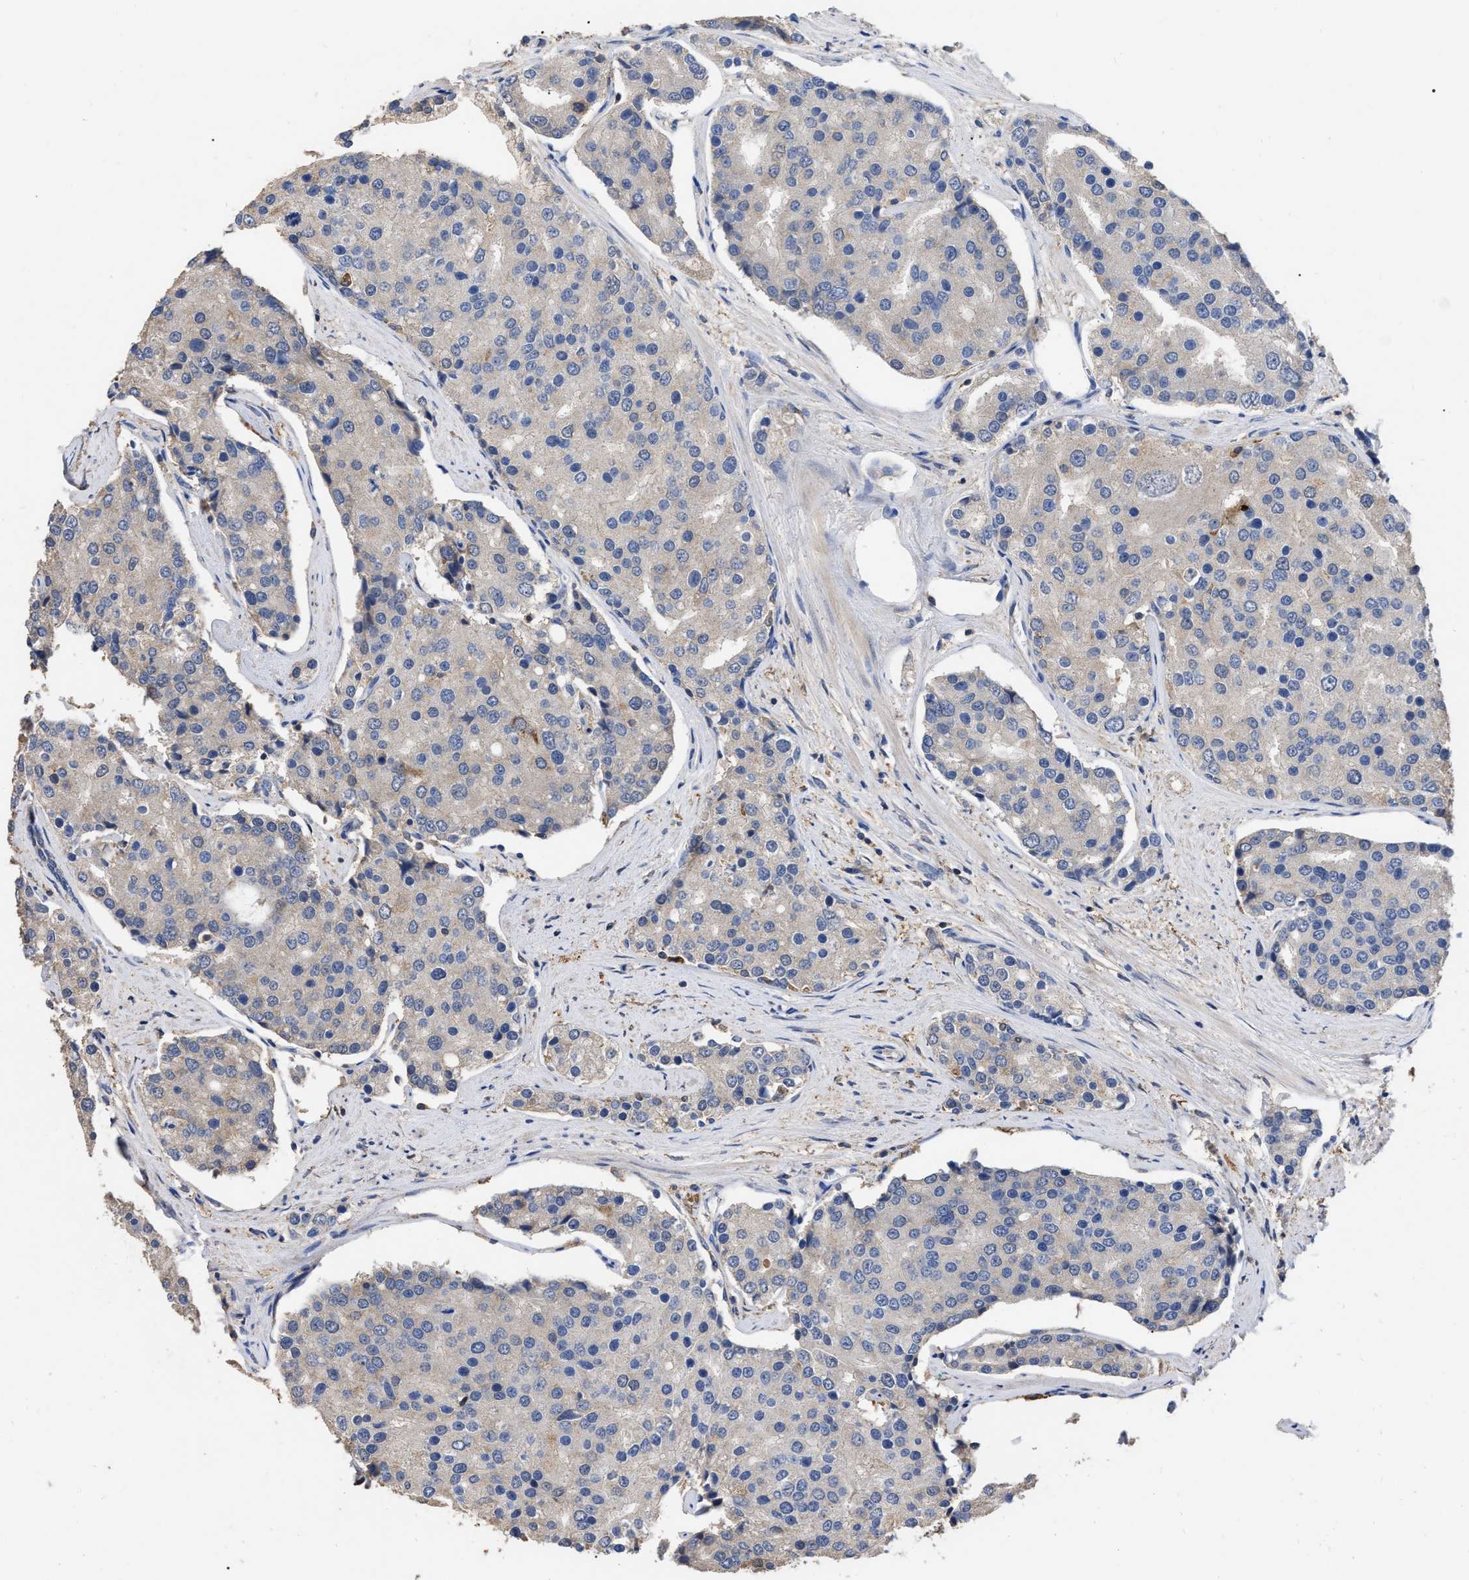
{"staining": {"intensity": "negative", "quantity": "none", "location": "none"}, "tissue": "prostate cancer", "cell_type": "Tumor cells", "image_type": "cancer", "snomed": [{"axis": "morphology", "description": "Adenocarcinoma, High grade"}, {"axis": "topography", "description": "Prostate"}], "caption": "This is an IHC image of prostate adenocarcinoma (high-grade). There is no positivity in tumor cells.", "gene": "GPR179", "patient": {"sex": "male", "age": 50}}